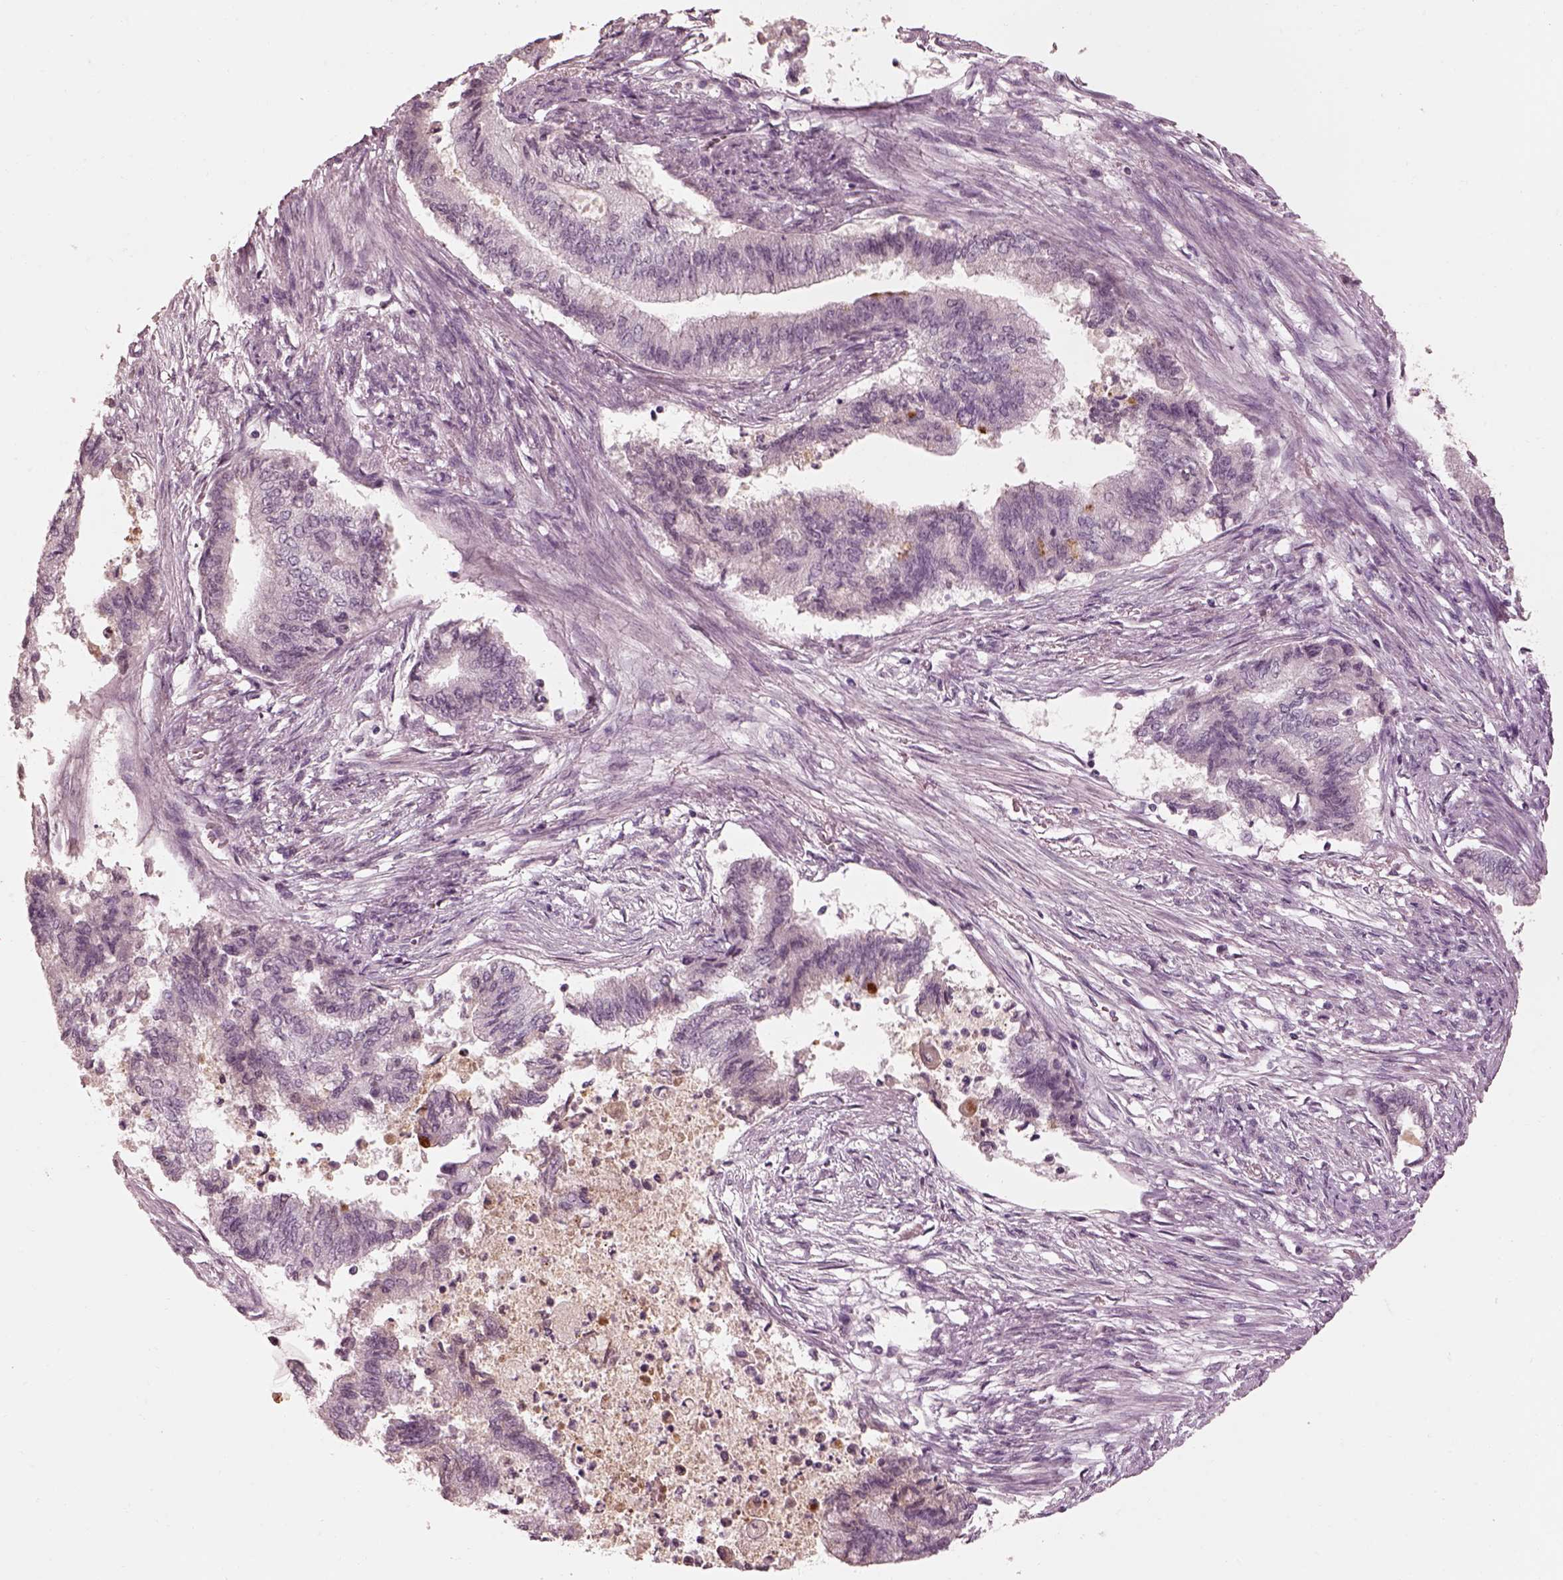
{"staining": {"intensity": "negative", "quantity": "none", "location": "none"}, "tissue": "endometrial cancer", "cell_type": "Tumor cells", "image_type": "cancer", "snomed": [{"axis": "morphology", "description": "Adenocarcinoma, NOS"}, {"axis": "topography", "description": "Endometrium"}], "caption": "An image of endometrial adenocarcinoma stained for a protein reveals no brown staining in tumor cells.", "gene": "KCNA2", "patient": {"sex": "female", "age": 65}}